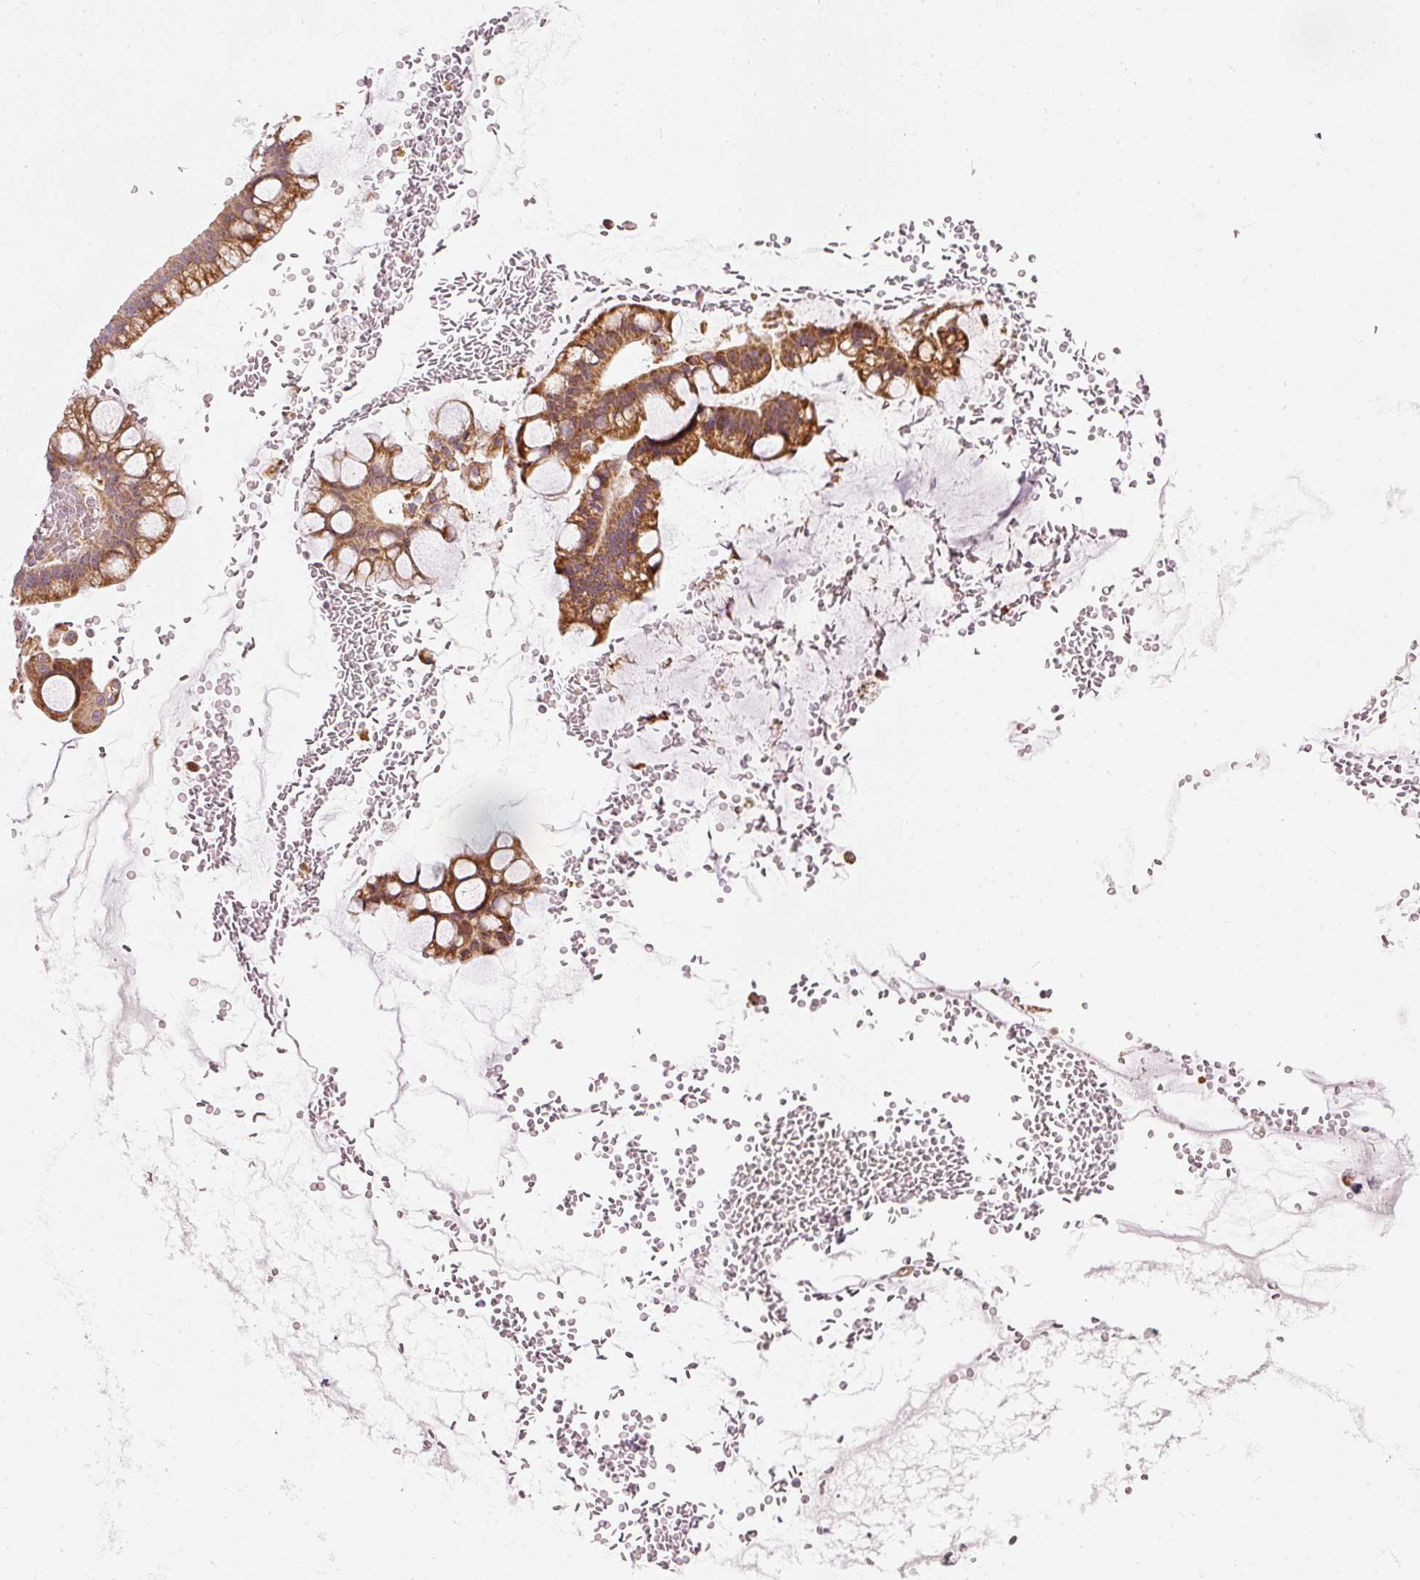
{"staining": {"intensity": "strong", "quantity": ">75%", "location": "cytoplasmic/membranous"}, "tissue": "ovarian cancer", "cell_type": "Tumor cells", "image_type": "cancer", "snomed": [{"axis": "morphology", "description": "Cystadenocarcinoma, mucinous, NOS"}, {"axis": "topography", "description": "Ovary"}], "caption": "IHC of human ovarian mucinous cystadenocarcinoma shows high levels of strong cytoplasmic/membranous expression in approximately >75% of tumor cells.", "gene": "SNAPC5", "patient": {"sex": "female", "age": 73}}